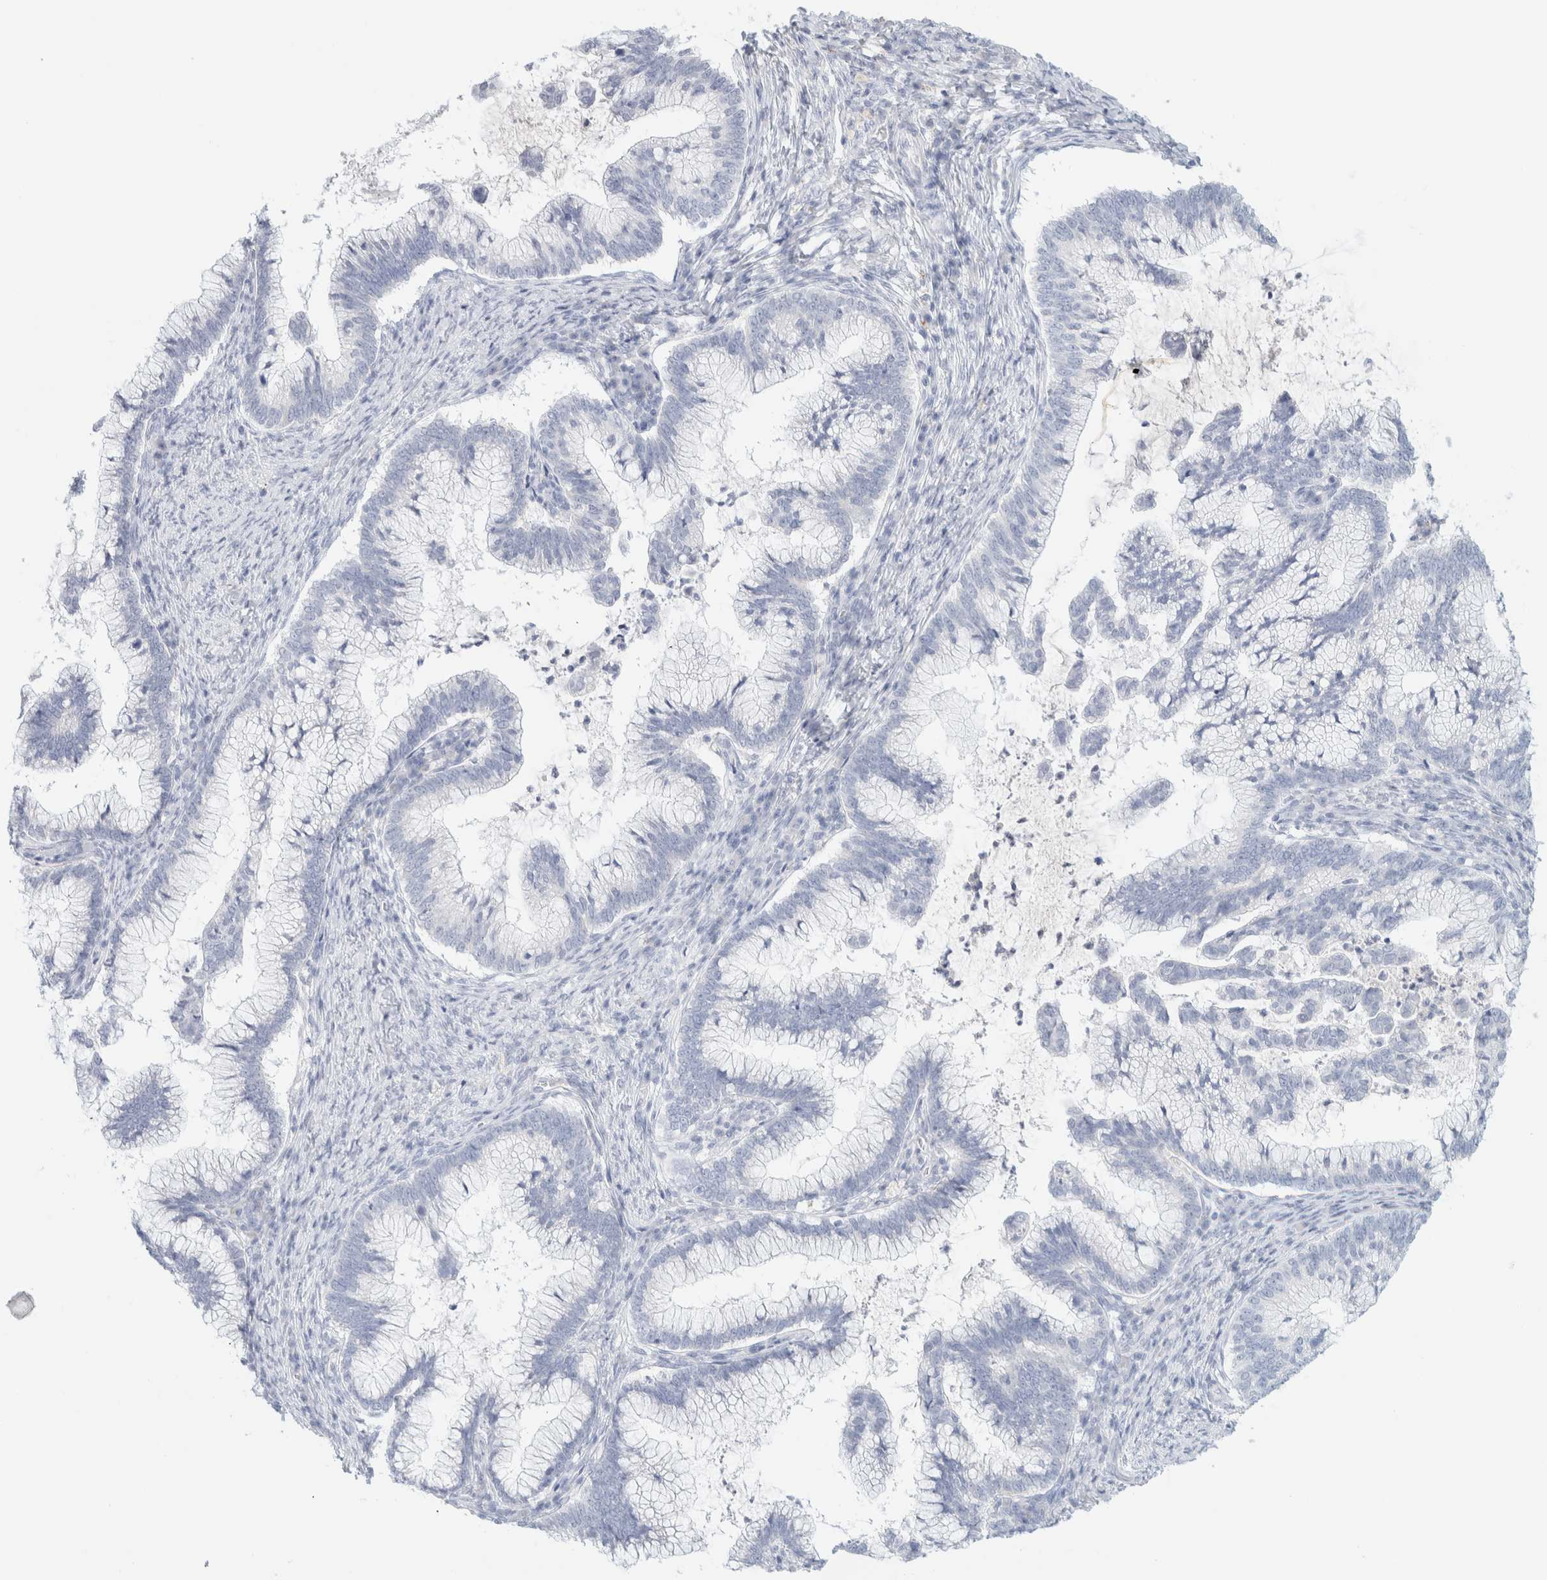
{"staining": {"intensity": "negative", "quantity": "none", "location": "none"}, "tissue": "cervical cancer", "cell_type": "Tumor cells", "image_type": "cancer", "snomed": [{"axis": "morphology", "description": "Adenocarcinoma, NOS"}, {"axis": "topography", "description": "Cervix"}], "caption": "This image is of adenocarcinoma (cervical) stained with IHC to label a protein in brown with the nuclei are counter-stained blue. There is no staining in tumor cells.", "gene": "HEXD", "patient": {"sex": "female", "age": 36}}